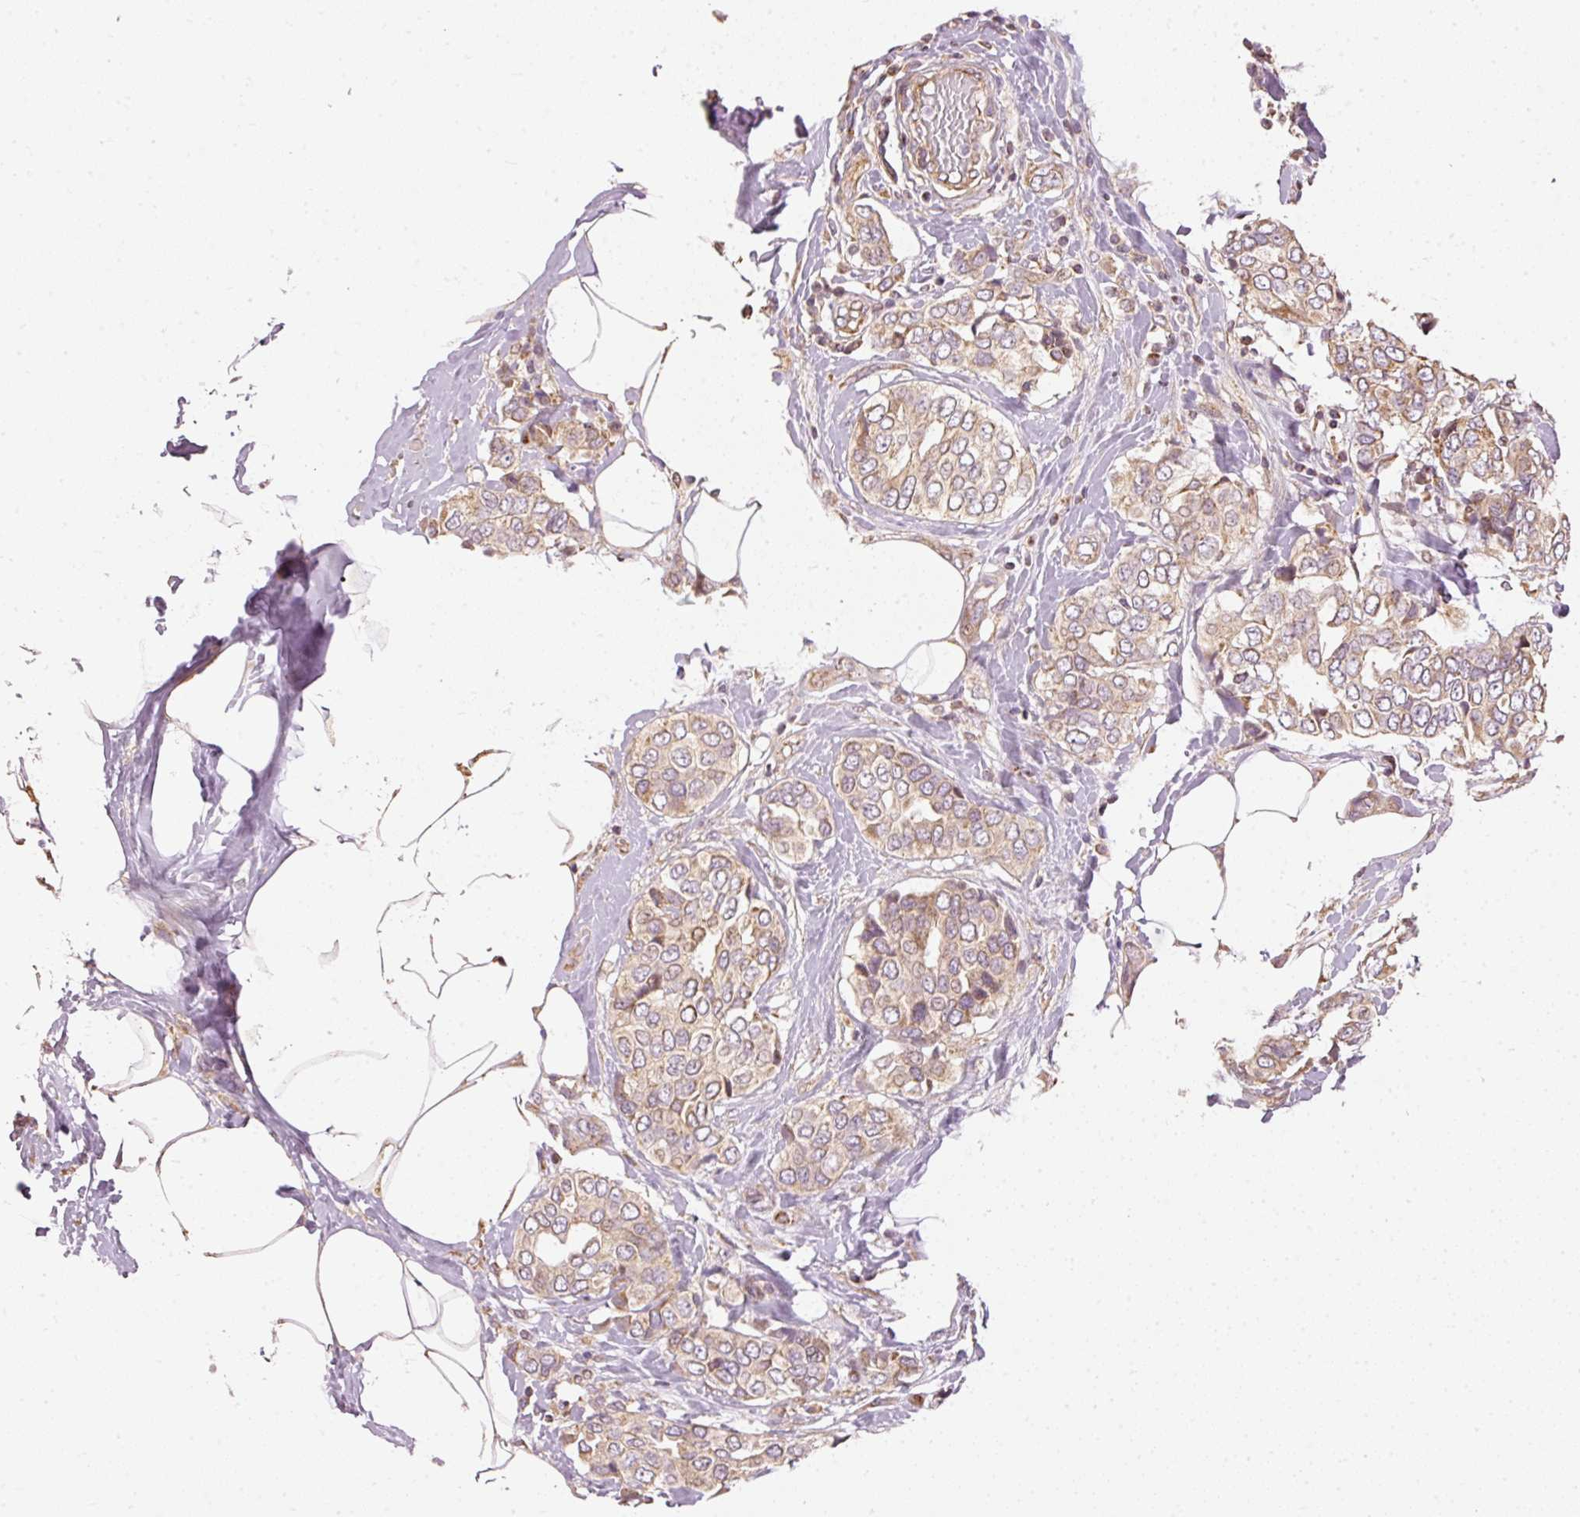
{"staining": {"intensity": "moderate", "quantity": "25%-75%", "location": "cytoplasmic/membranous"}, "tissue": "breast cancer", "cell_type": "Tumor cells", "image_type": "cancer", "snomed": [{"axis": "morphology", "description": "Lobular carcinoma"}, {"axis": "topography", "description": "Breast"}], "caption": "IHC of breast cancer demonstrates medium levels of moderate cytoplasmic/membranous expression in approximately 25%-75% of tumor cells.", "gene": "MTHFD1L", "patient": {"sex": "female", "age": 51}}